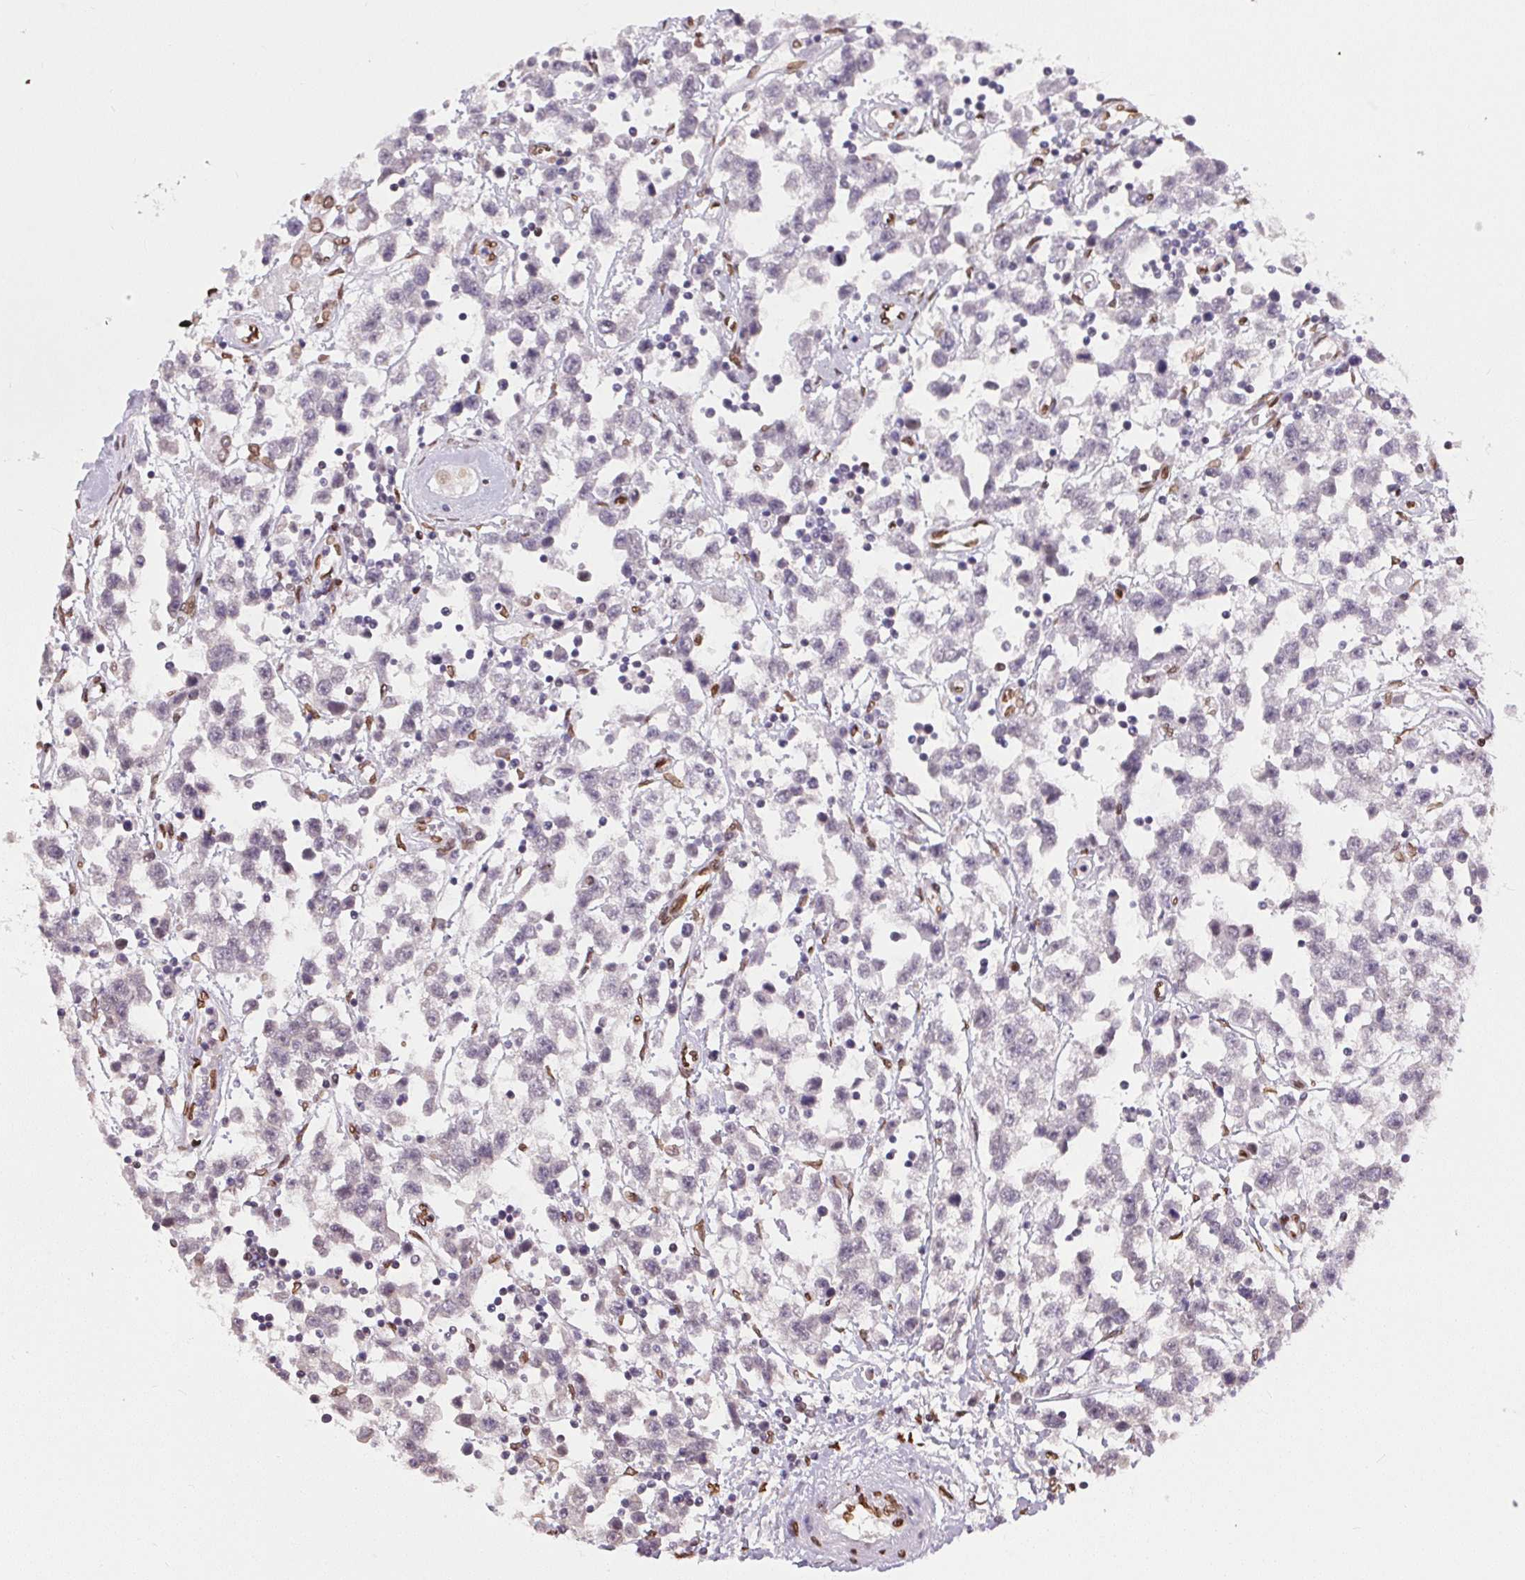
{"staining": {"intensity": "negative", "quantity": "none", "location": "none"}, "tissue": "testis cancer", "cell_type": "Tumor cells", "image_type": "cancer", "snomed": [{"axis": "morphology", "description": "Seminoma, NOS"}, {"axis": "topography", "description": "Testis"}], "caption": "IHC image of neoplastic tissue: testis seminoma stained with DAB (3,3'-diaminobenzidine) shows no significant protein staining in tumor cells. Brightfield microscopy of IHC stained with DAB (3,3'-diaminobenzidine) (brown) and hematoxylin (blue), captured at high magnification.", "gene": "TMEM175", "patient": {"sex": "male", "age": 34}}